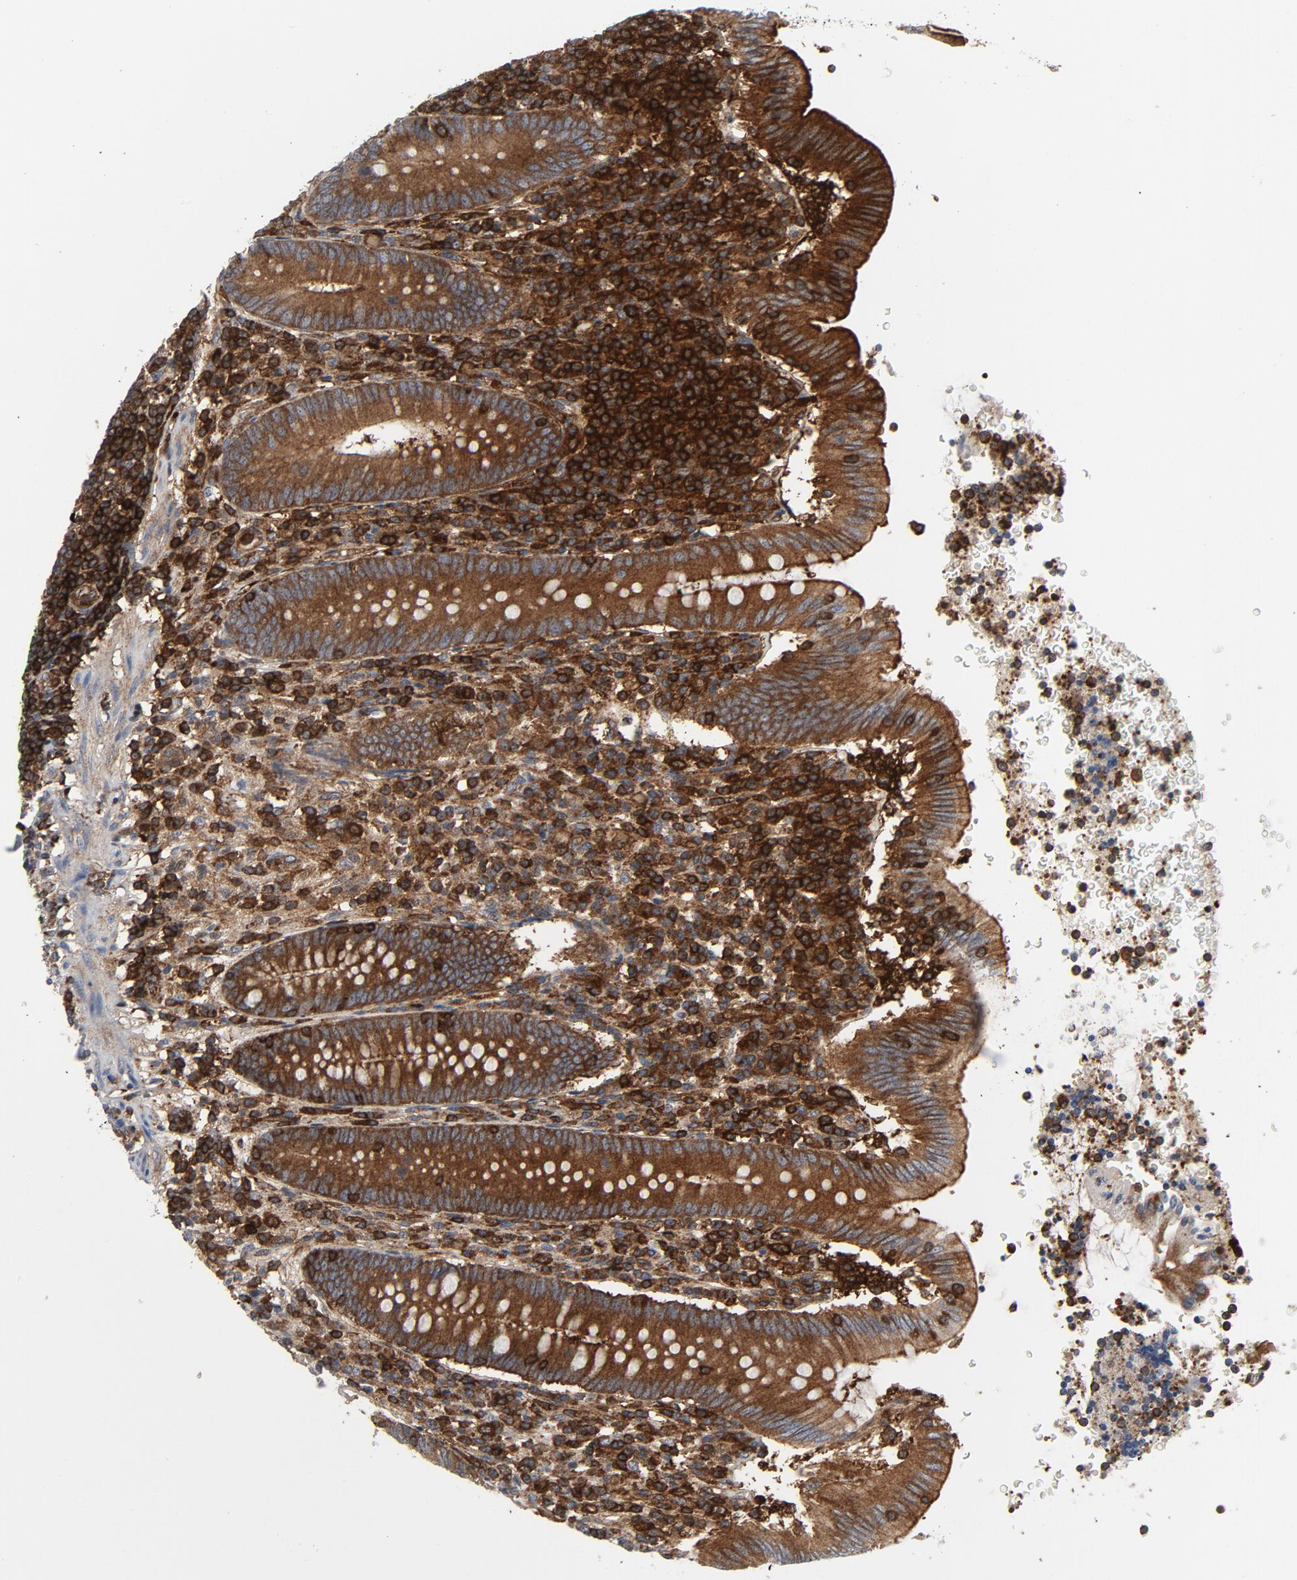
{"staining": {"intensity": "moderate", "quantity": ">75%", "location": "cytoplasmic/membranous"}, "tissue": "appendix", "cell_type": "Glandular cells", "image_type": "normal", "snomed": [{"axis": "morphology", "description": "Normal tissue, NOS"}, {"axis": "morphology", "description": "Inflammation, NOS"}, {"axis": "topography", "description": "Appendix"}], "caption": "Immunohistochemistry (IHC) photomicrograph of normal appendix stained for a protein (brown), which displays medium levels of moderate cytoplasmic/membranous expression in approximately >75% of glandular cells.", "gene": "YES1", "patient": {"sex": "male", "age": 46}}